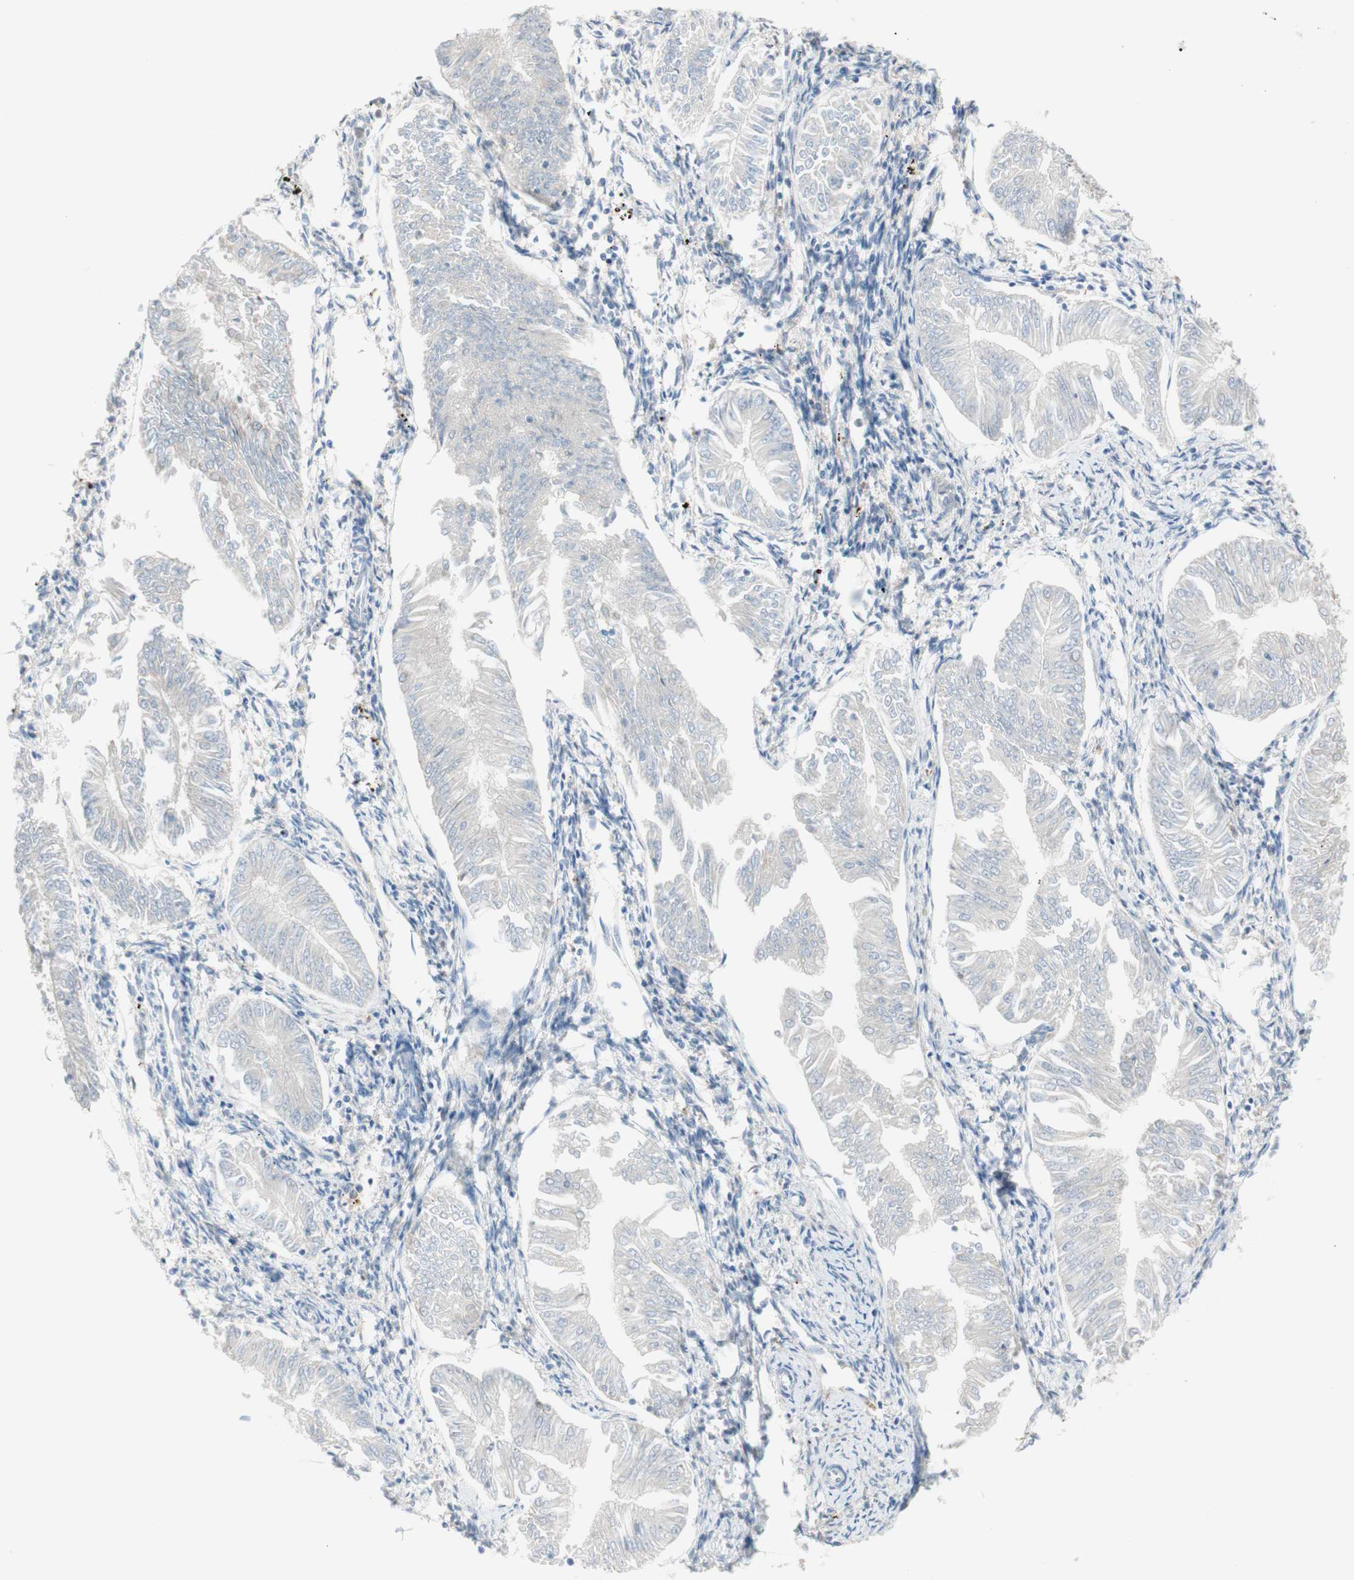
{"staining": {"intensity": "negative", "quantity": "none", "location": "none"}, "tissue": "endometrial cancer", "cell_type": "Tumor cells", "image_type": "cancer", "snomed": [{"axis": "morphology", "description": "Adenocarcinoma, NOS"}, {"axis": "topography", "description": "Endometrium"}], "caption": "This is an immunohistochemistry histopathology image of endometrial adenocarcinoma. There is no positivity in tumor cells.", "gene": "GAPT", "patient": {"sex": "female", "age": 53}}